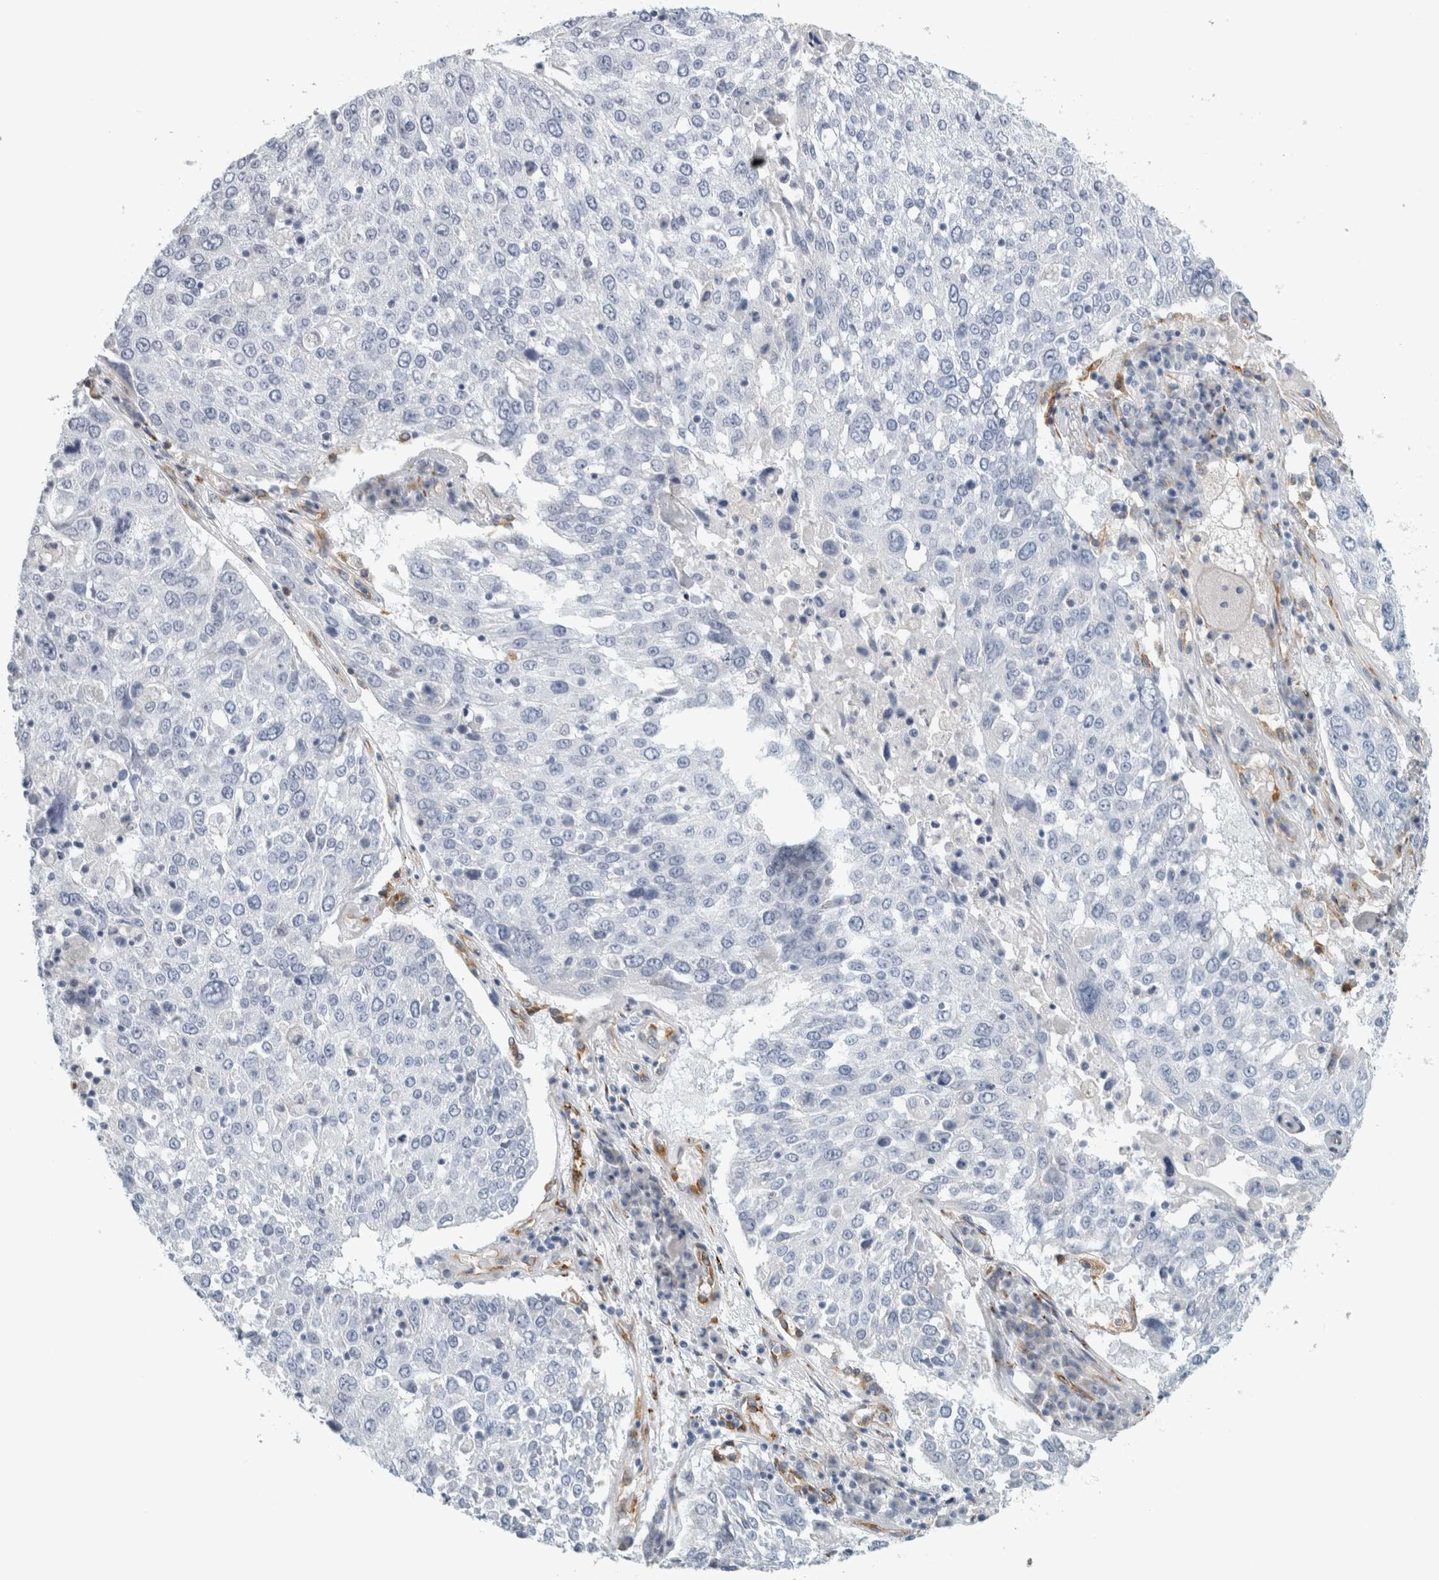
{"staining": {"intensity": "negative", "quantity": "none", "location": "none"}, "tissue": "lung cancer", "cell_type": "Tumor cells", "image_type": "cancer", "snomed": [{"axis": "morphology", "description": "Squamous cell carcinoma, NOS"}, {"axis": "topography", "description": "Lung"}], "caption": "Tumor cells are negative for brown protein staining in lung cancer (squamous cell carcinoma).", "gene": "B3GNT3", "patient": {"sex": "male", "age": 65}}